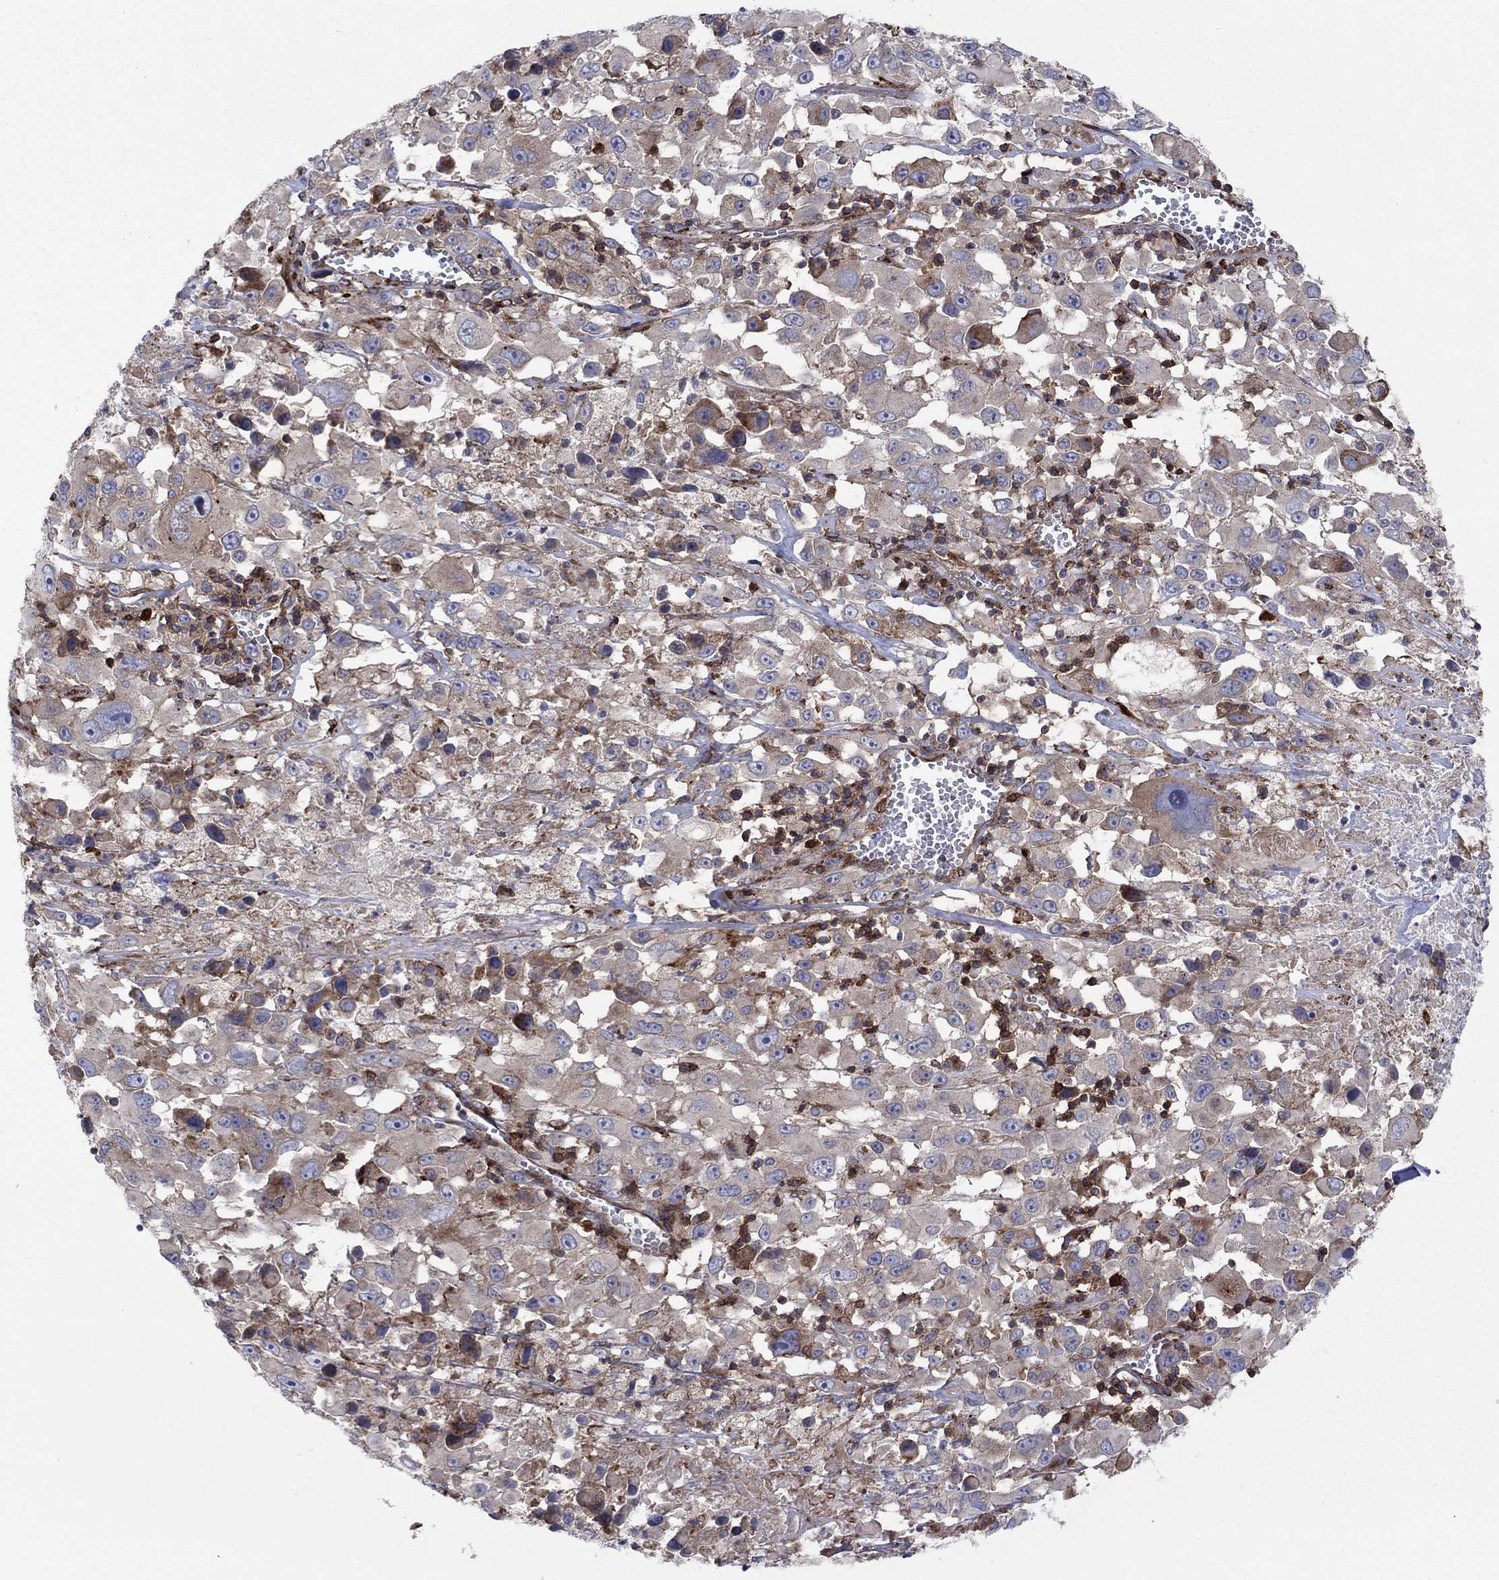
{"staining": {"intensity": "moderate", "quantity": "<25%", "location": "cytoplasmic/membranous"}, "tissue": "melanoma", "cell_type": "Tumor cells", "image_type": "cancer", "snomed": [{"axis": "morphology", "description": "Malignant melanoma, Metastatic site"}, {"axis": "topography", "description": "Lymph node"}], "caption": "Malignant melanoma (metastatic site) tissue shows moderate cytoplasmic/membranous positivity in about <25% of tumor cells, visualized by immunohistochemistry.", "gene": "PAG1", "patient": {"sex": "male", "age": 50}}